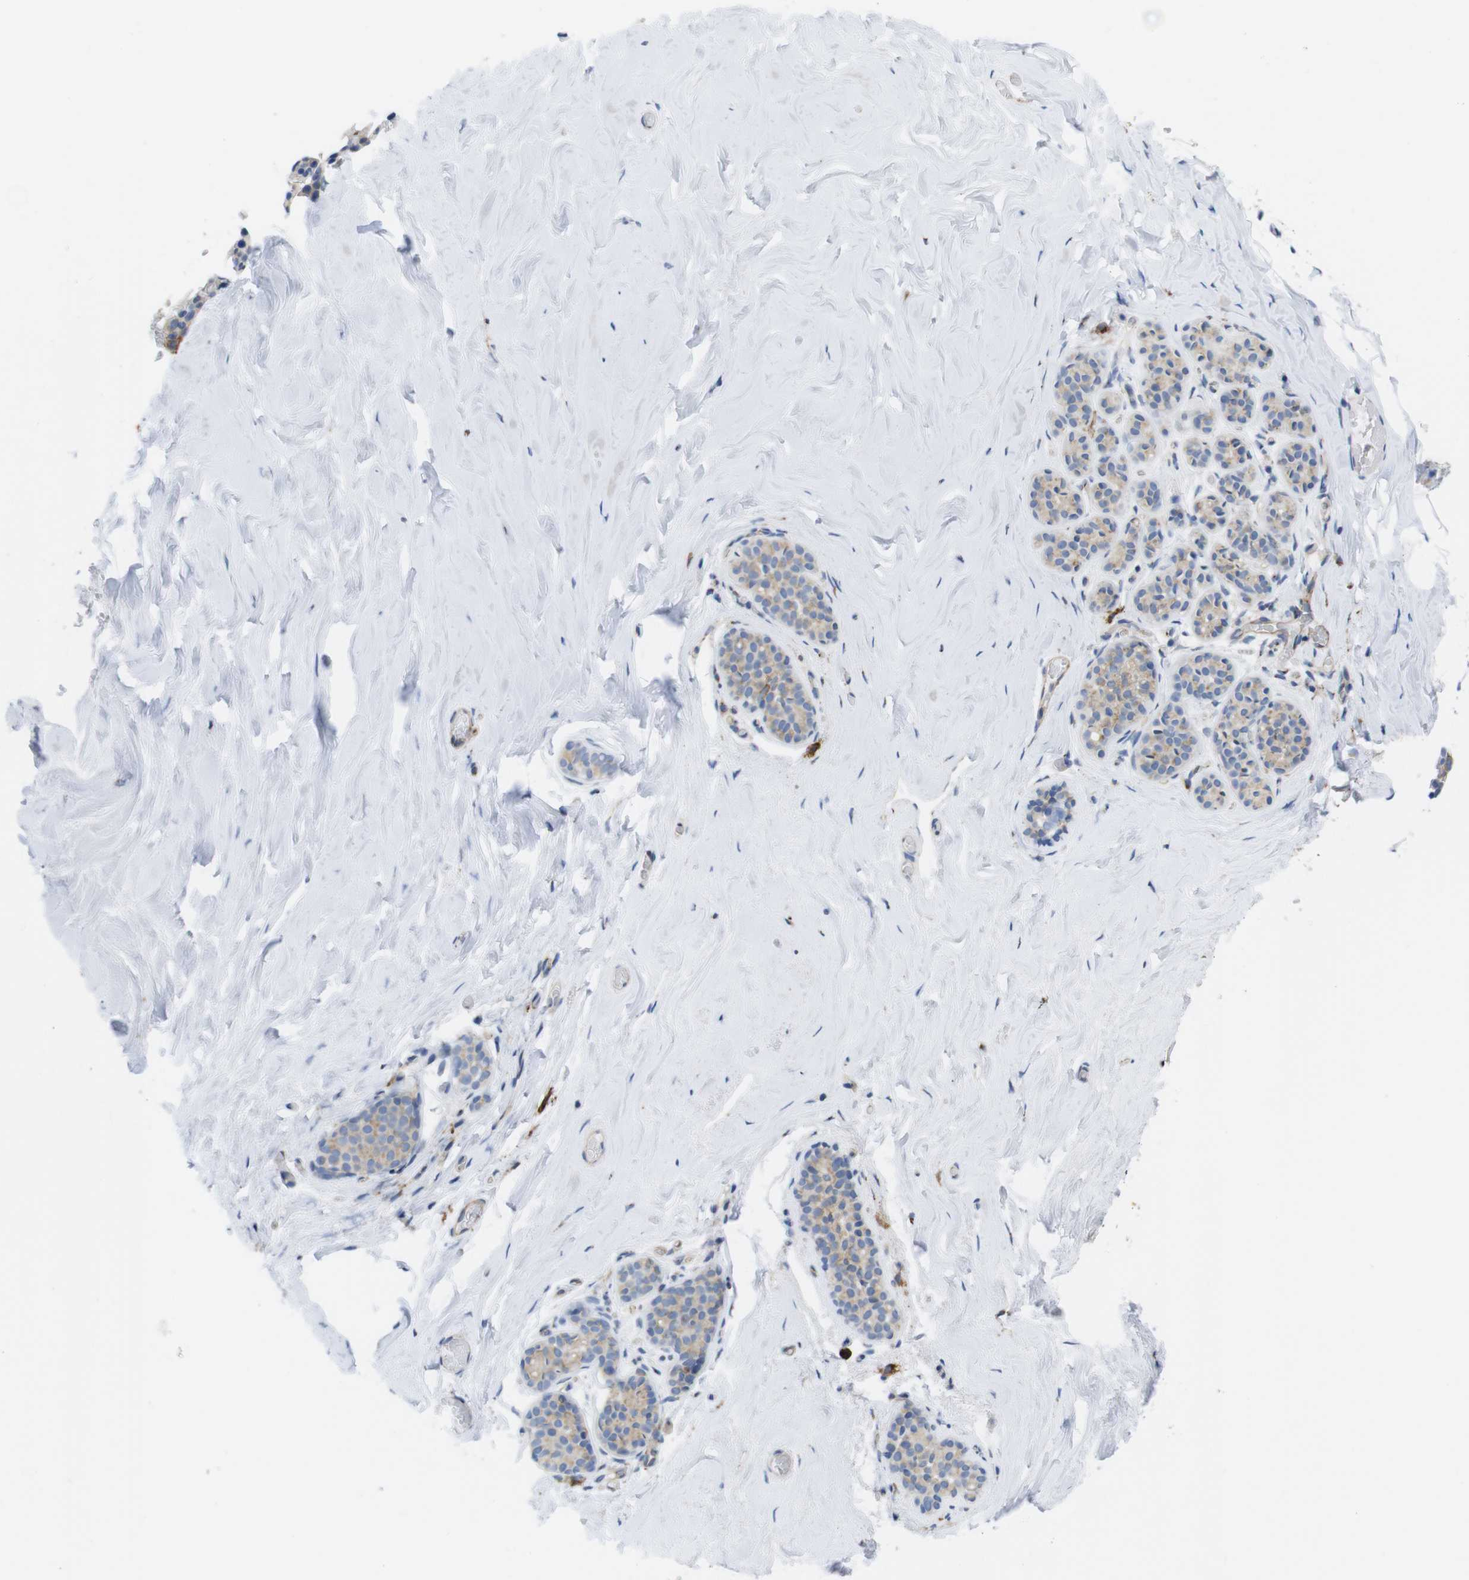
{"staining": {"intensity": "negative", "quantity": "none", "location": "none"}, "tissue": "breast", "cell_type": "Adipocytes", "image_type": "normal", "snomed": [{"axis": "morphology", "description": "Normal tissue, NOS"}, {"axis": "topography", "description": "Breast"}], "caption": "Immunohistochemistry (IHC) image of unremarkable breast: human breast stained with DAB (3,3'-diaminobenzidine) demonstrates no significant protein staining in adipocytes. The staining is performed using DAB brown chromogen with nuclei counter-stained in using hematoxylin.", "gene": "CCR6", "patient": {"sex": "female", "age": 75}}